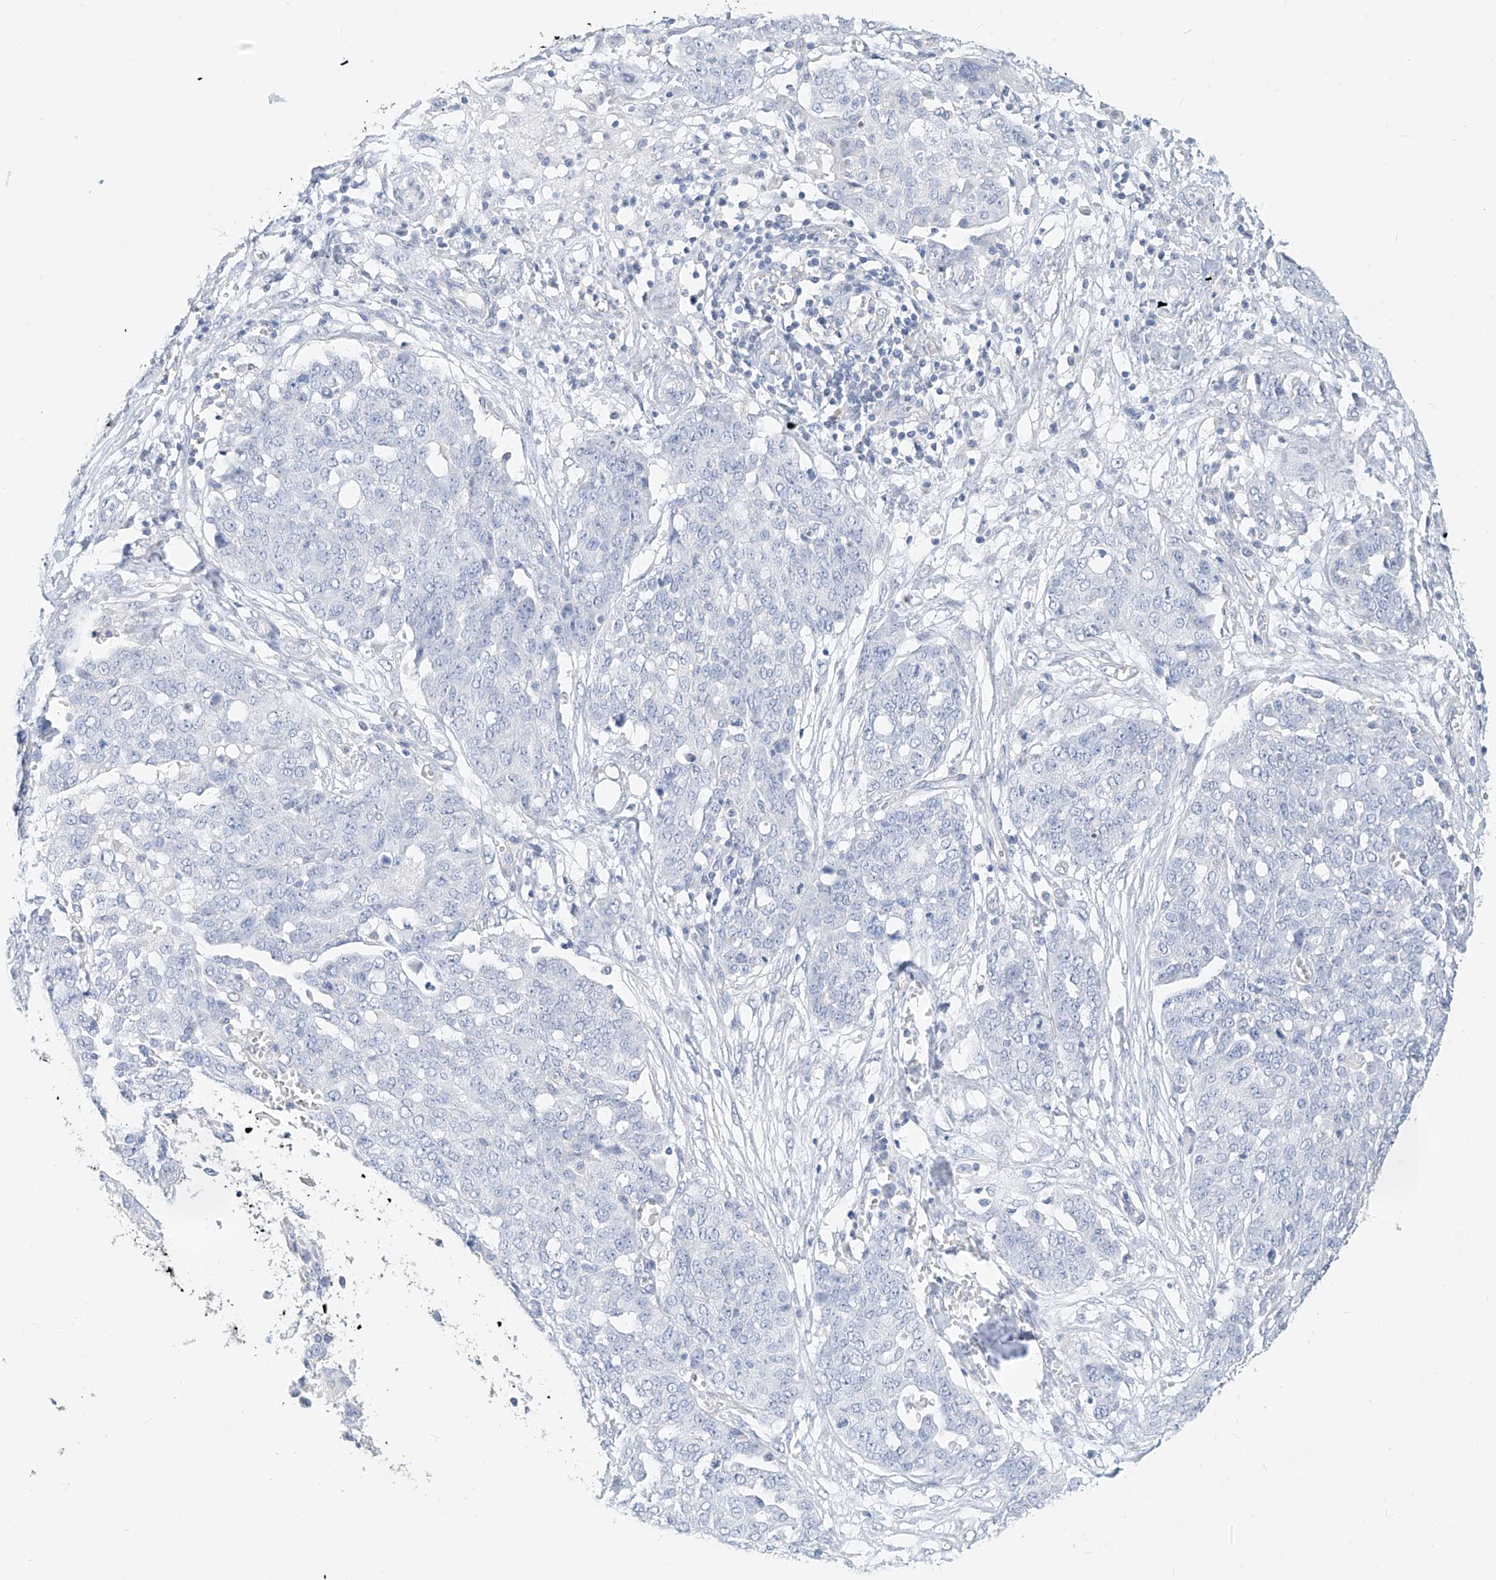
{"staining": {"intensity": "negative", "quantity": "none", "location": "none"}, "tissue": "ovarian cancer", "cell_type": "Tumor cells", "image_type": "cancer", "snomed": [{"axis": "morphology", "description": "Cystadenocarcinoma, serous, NOS"}, {"axis": "topography", "description": "Soft tissue"}, {"axis": "topography", "description": "Ovary"}], "caption": "This is an IHC image of human ovarian cancer (serous cystadenocarcinoma). There is no positivity in tumor cells.", "gene": "ZZEF1", "patient": {"sex": "female", "age": 57}}